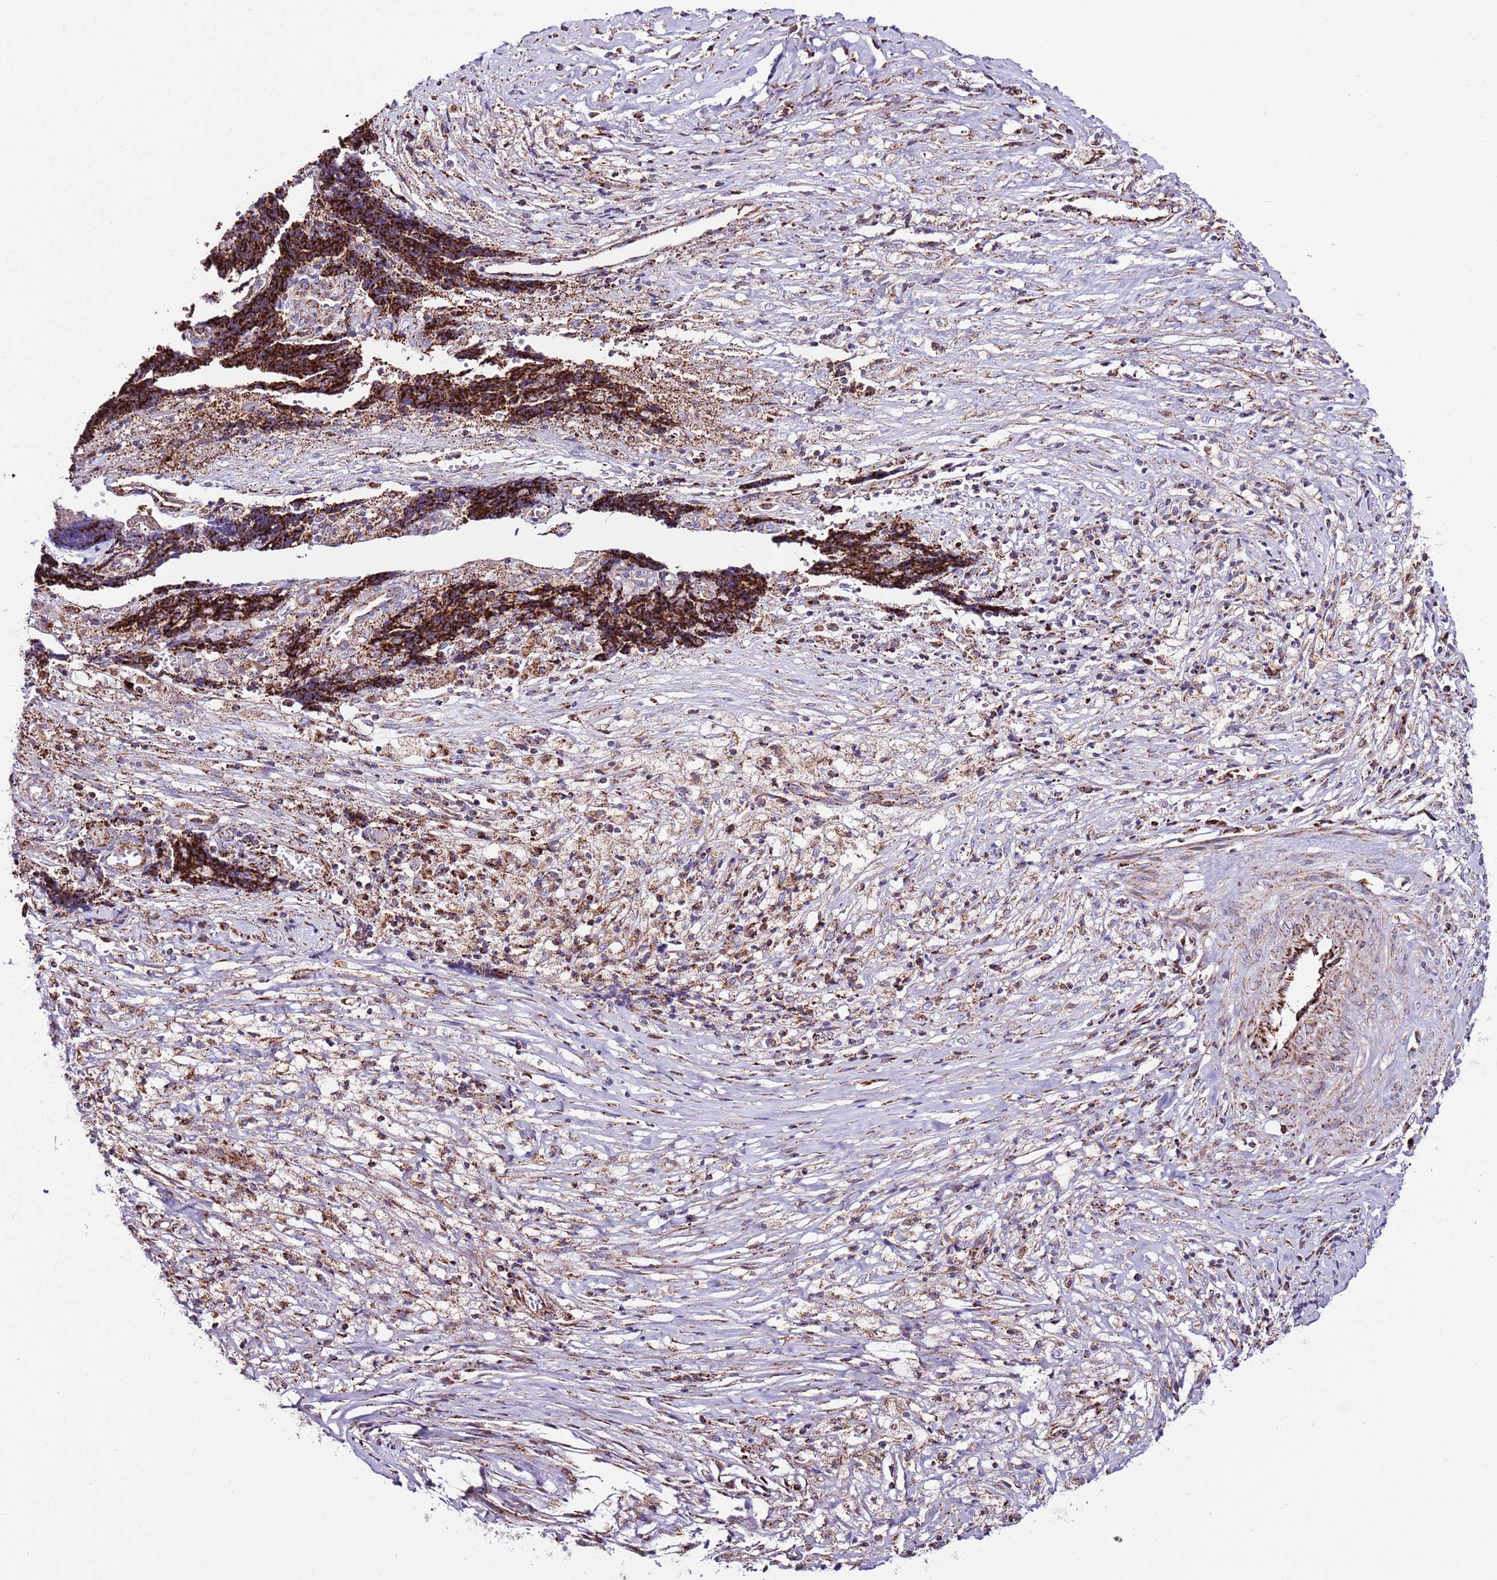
{"staining": {"intensity": "strong", "quantity": ">75%", "location": "cytoplasmic/membranous"}, "tissue": "ovarian cancer", "cell_type": "Tumor cells", "image_type": "cancer", "snomed": [{"axis": "morphology", "description": "Carcinoma, endometroid"}, {"axis": "topography", "description": "Ovary"}], "caption": "A brown stain shows strong cytoplasmic/membranous staining of a protein in human ovarian cancer tumor cells.", "gene": "HECTD4", "patient": {"sex": "female", "age": 42}}